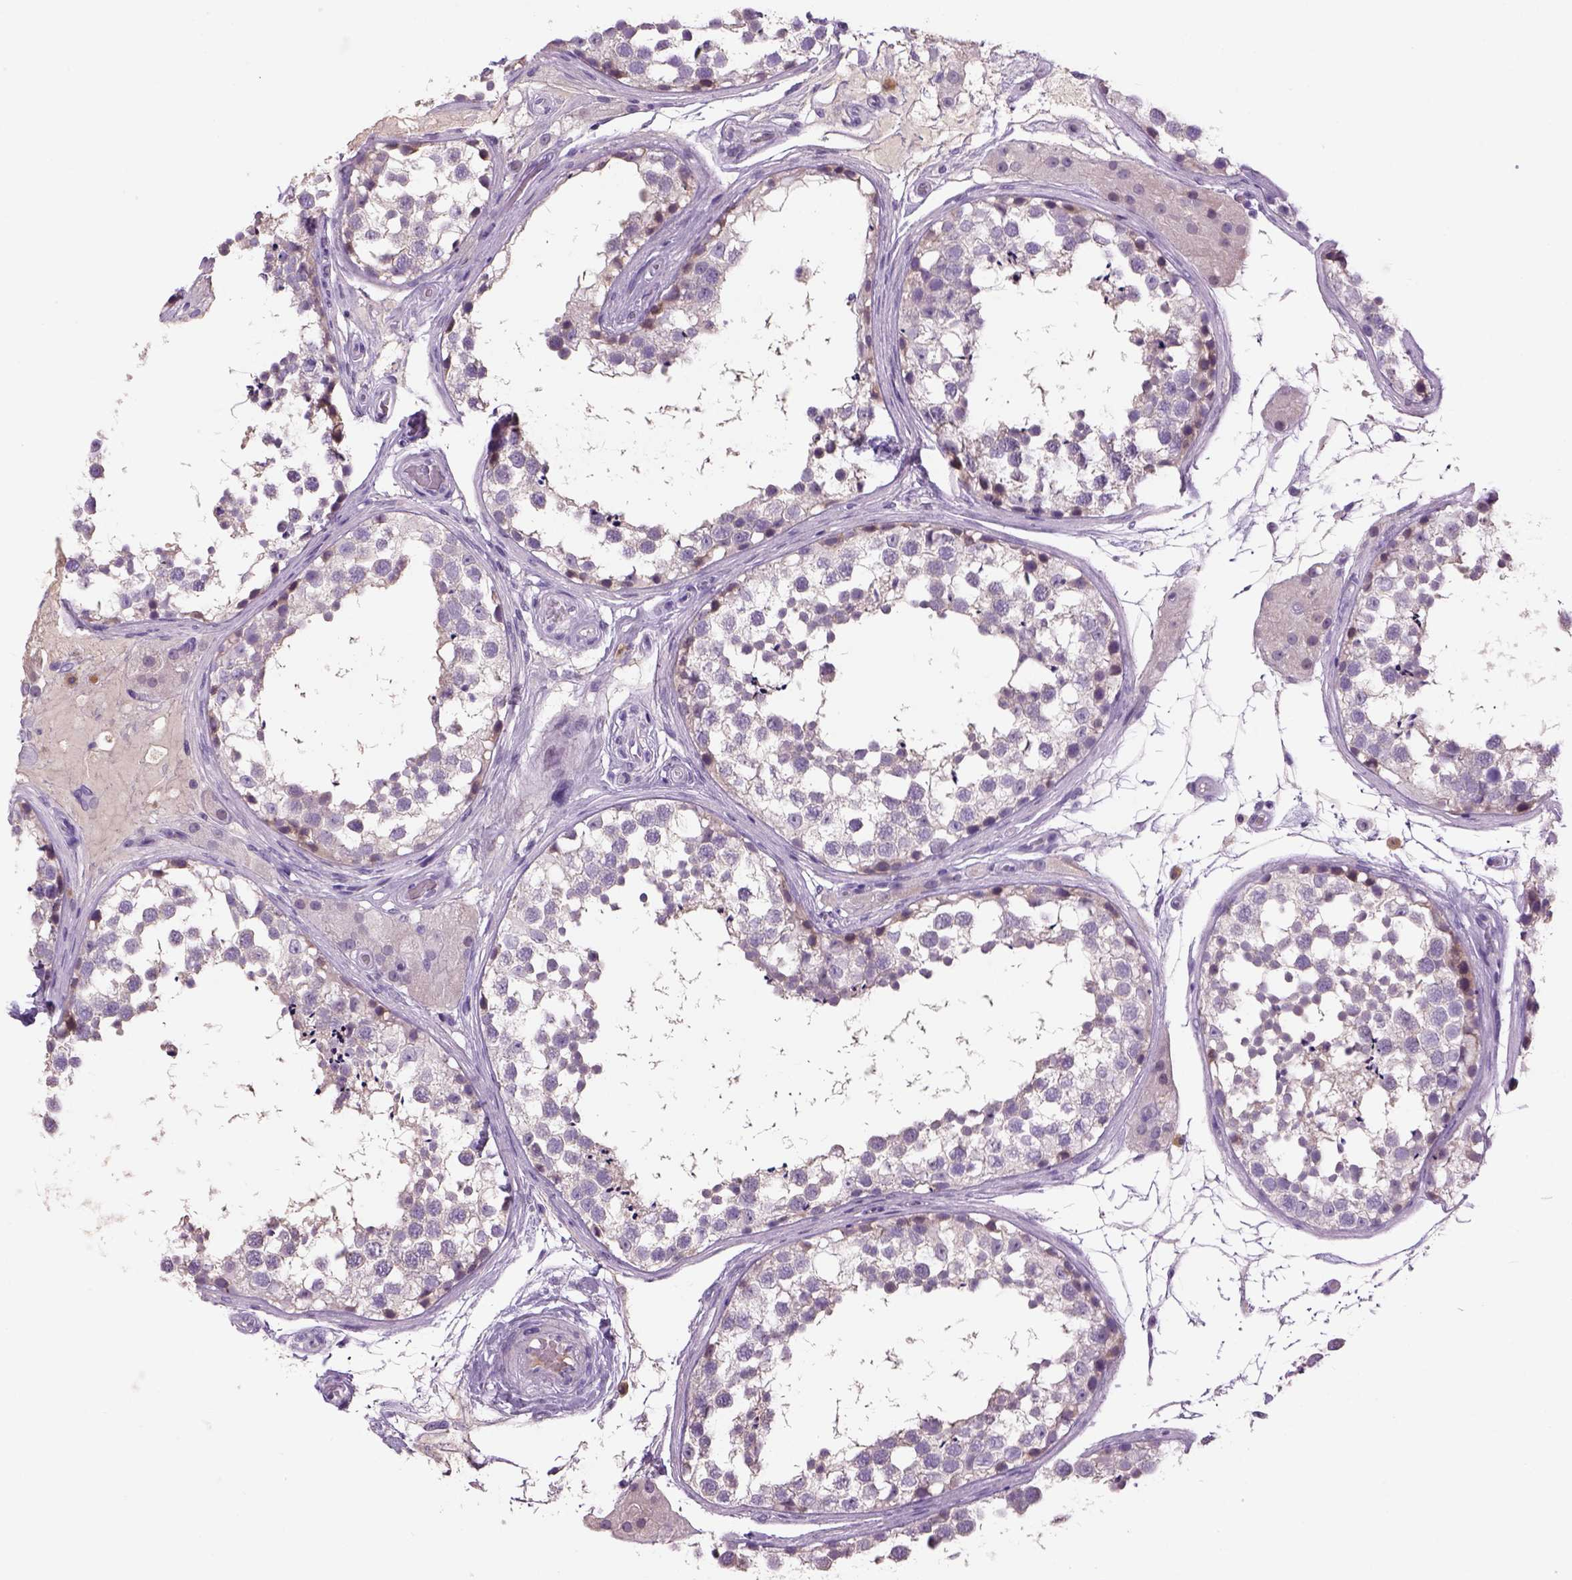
{"staining": {"intensity": "weak", "quantity": "25%-75%", "location": "cytoplasmic/membranous"}, "tissue": "testis", "cell_type": "Cells in seminiferous ducts", "image_type": "normal", "snomed": [{"axis": "morphology", "description": "Normal tissue, NOS"}, {"axis": "morphology", "description": "Seminoma, NOS"}, {"axis": "topography", "description": "Testis"}], "caption": "Immunohistochemical staining of normal testis displays weak cytoplasmic/membranous protein positivity in about 25%-75% of cells in seminiferous ducts.", "gene": "DBH", "patient": {"sex": "male", "age": 65}}